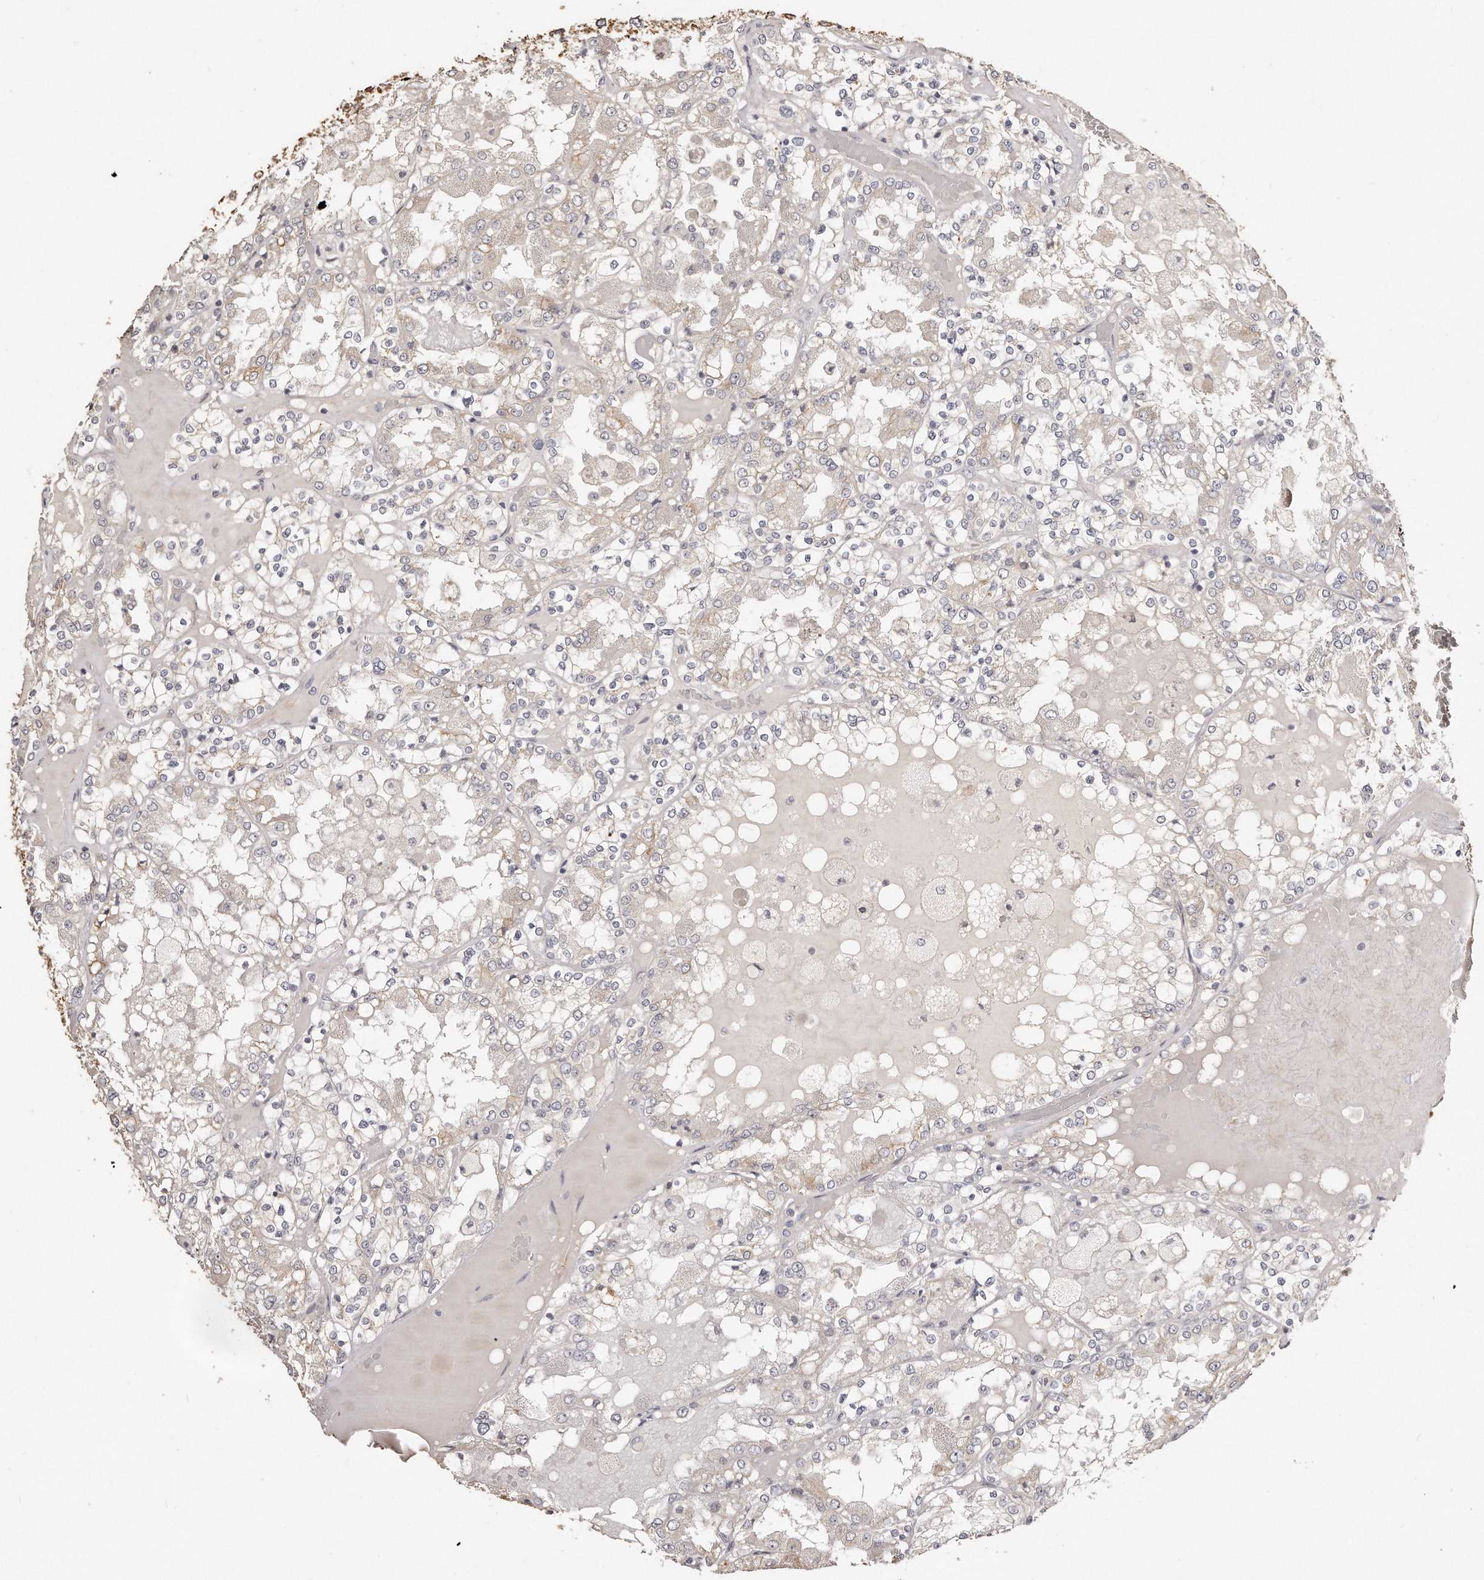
{"staining": {"intensity": "negative", "quantity": "none", "location": "none"}, "tissue": "renal cancer", "cell_type": "Tumor cells", "image_type": "cancer", "snomed": [{"axis": "morphology", "description": "Adenocarcinoma, NOS"}, {"axis": "topography", "description": "Kidney"}], "caption": "Immunohistochemical staining of human renal cancer (adenocarcinoma) demonstrates no significant expression in tumor cells.", "gene": "ZYG11A", "patient": {"sex": "female", "age": 56}}